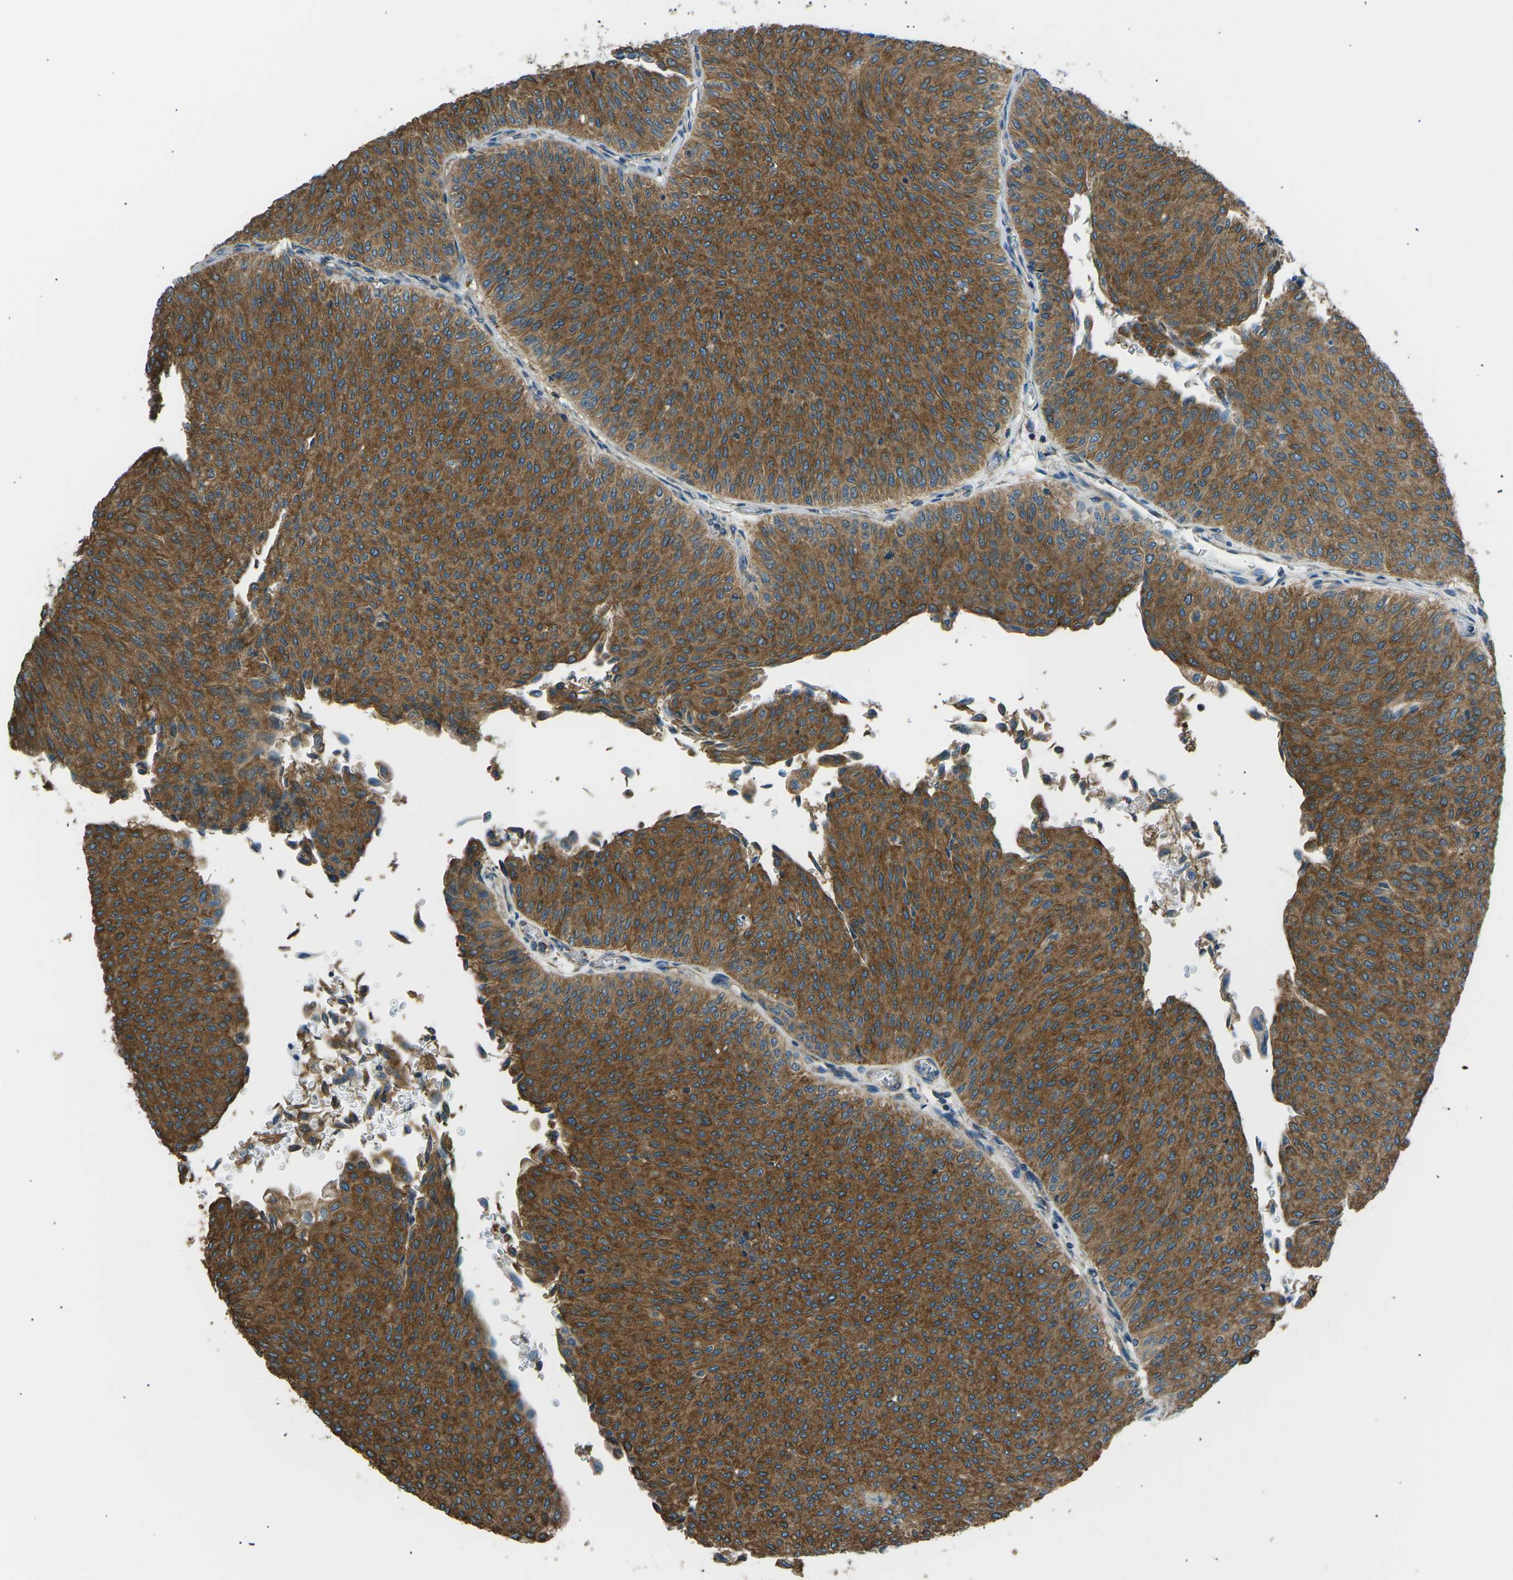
{"staining": {"intensity": "strong", "quantity": ">75%", "location": "cytoplasmic/membranous"}, "tissue": "urothelial cancer", "cell_type": "Tumor cells", "image_type": "cancer", "snomed": [{"axis": "morphology", "description": "Urothelial carcinoma, Low grade"}, {"axis": "topography", "description": "Urinary bladder"}], "caption": "A brown stain labels strong cytoplasmic/membranous expression of a protein in urothelial carcinoma (low-grade) tumor cells. The protein of interest is stained brown, and the nuclei are stained in blue (DAB (3,3'-diaminobenzidine) IHC with brightfield microscopy, high magnification).", "gene": "SLK", "patient": {"sex": "male", "age": 78}}